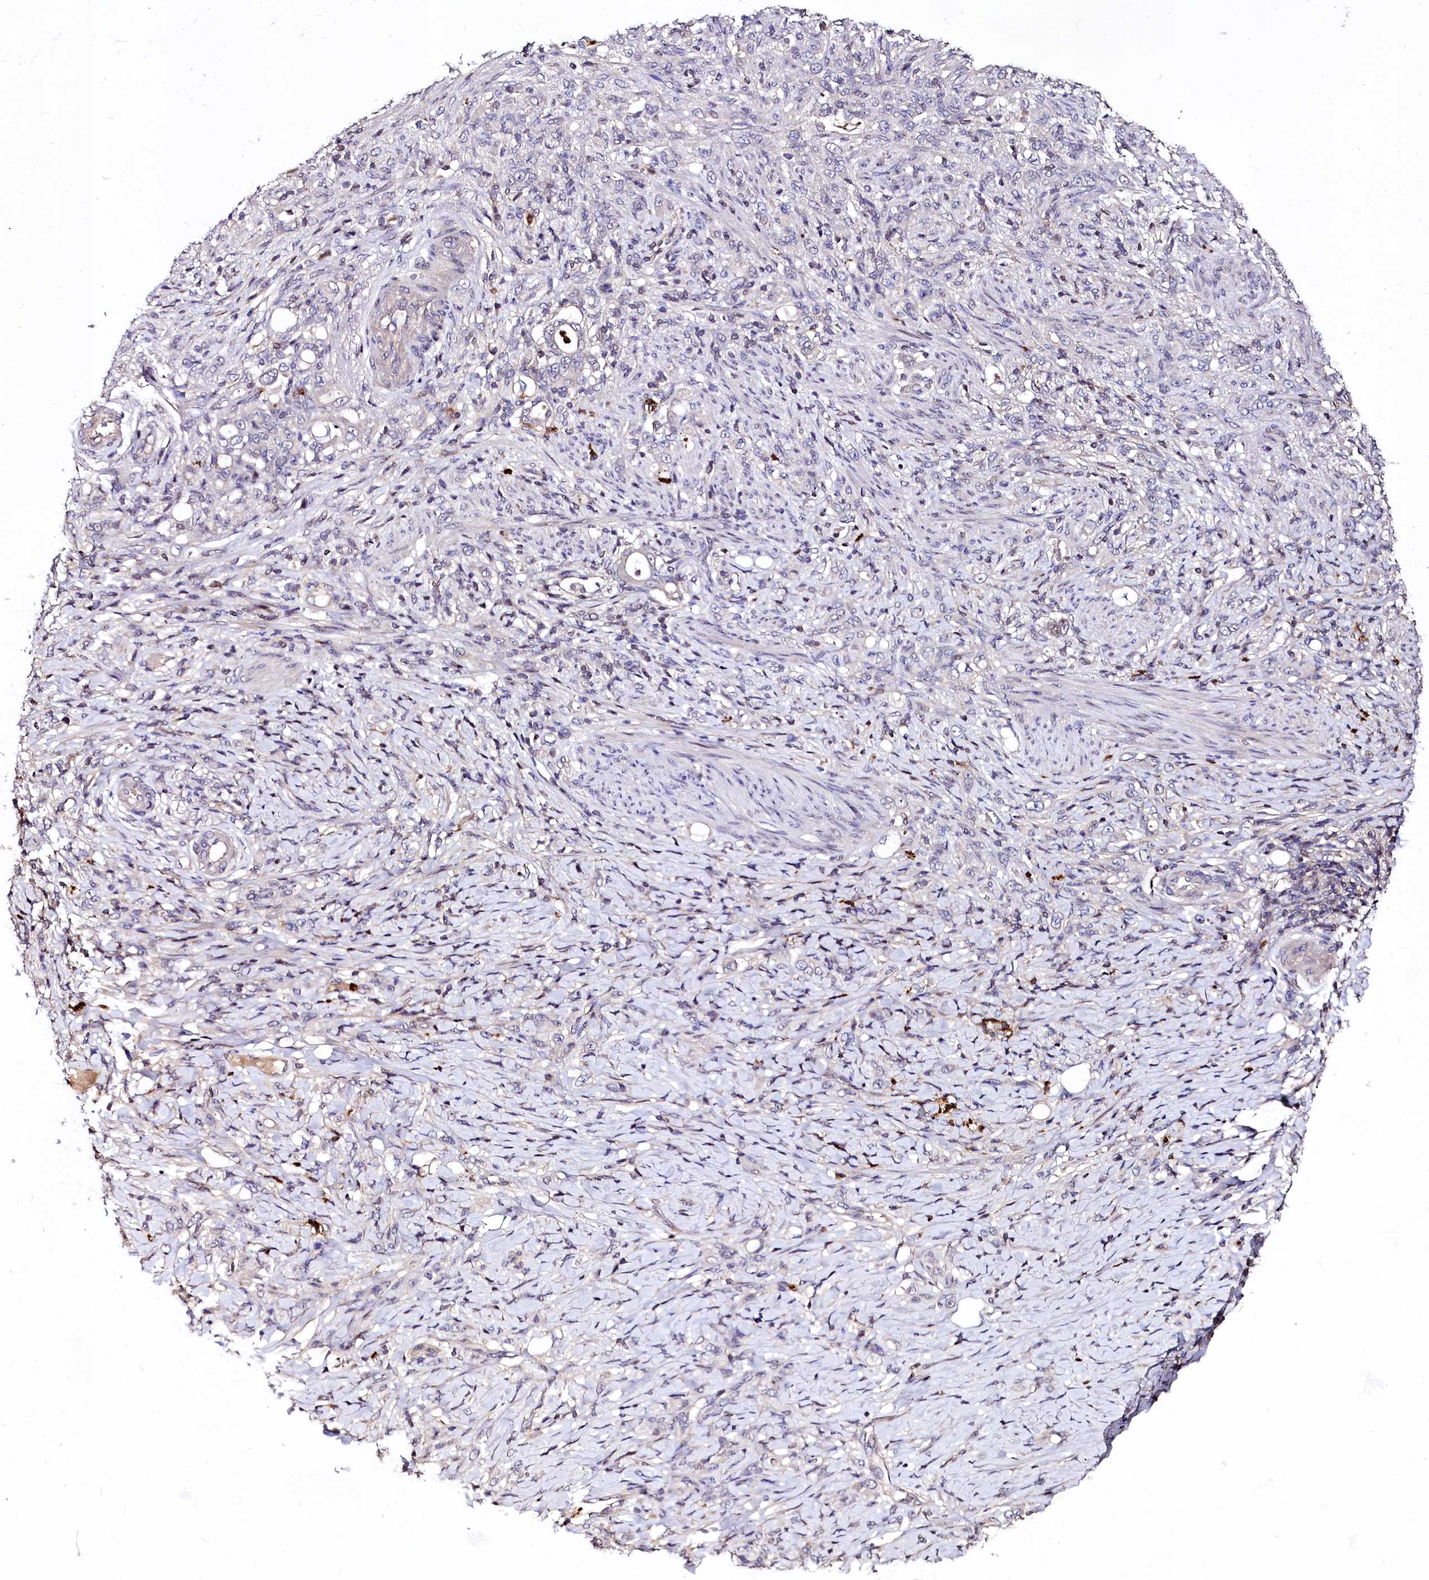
{"staining": {"intensity": "negative", "quantity": "none", "location": "none"}, "tissue": "stomach cancer", "cell_type": "Tumor cells", "image_type": "cancer", "snomed": [{"axis": "morphology", "description": "Adenocarcinoma, NOS"}, {"axis": "topography", "description": "Stomach"}], "caption": "DAB (3,3'-diaminobenzidine) immunohistochemical staining of human stomach cancer (adenocarcinoma) displays no significant staining in tumor cells. Nuclei are stained in blue.", "gene": "ATG101", "patient": {"sex": "female", "age": 79}}